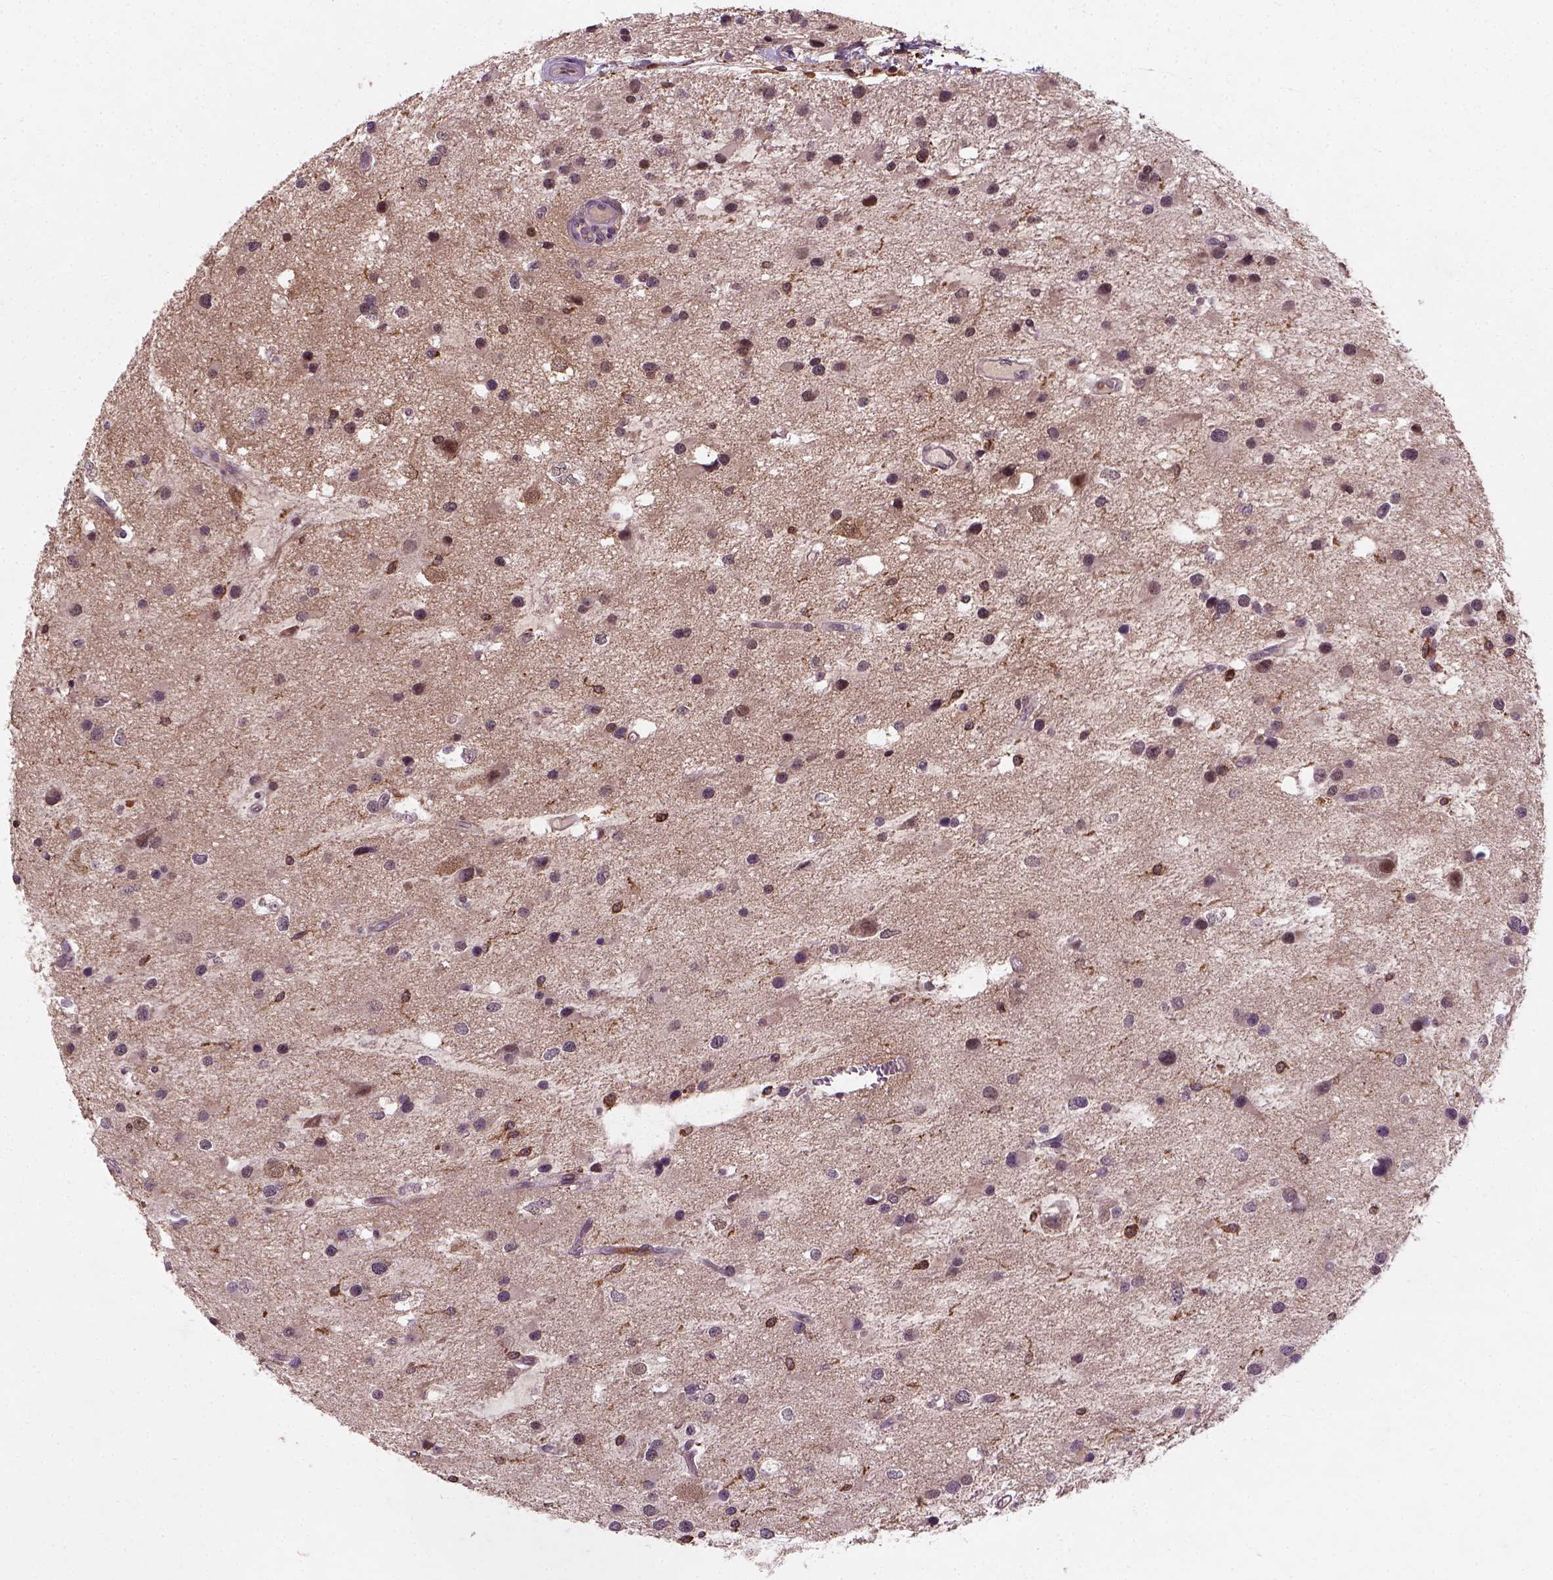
{"staining": {"intensity": "negative", "quantity": "none", "location": "none"}, "tissue": "glioma", "cell_type": "Tumor cells", "image_type": "cancer", "snomed": [{"axis": "morphology", "description": "Glioma, malignant, Low grade"}, {"axis": "topography", "description": "Brain"}], "caption": "A histopathology image of human malignant low-grade glioma is negative for staining in tumor cells.", "gene": "CAMKK1", "patient": {"sex": "female", "age": 32}}